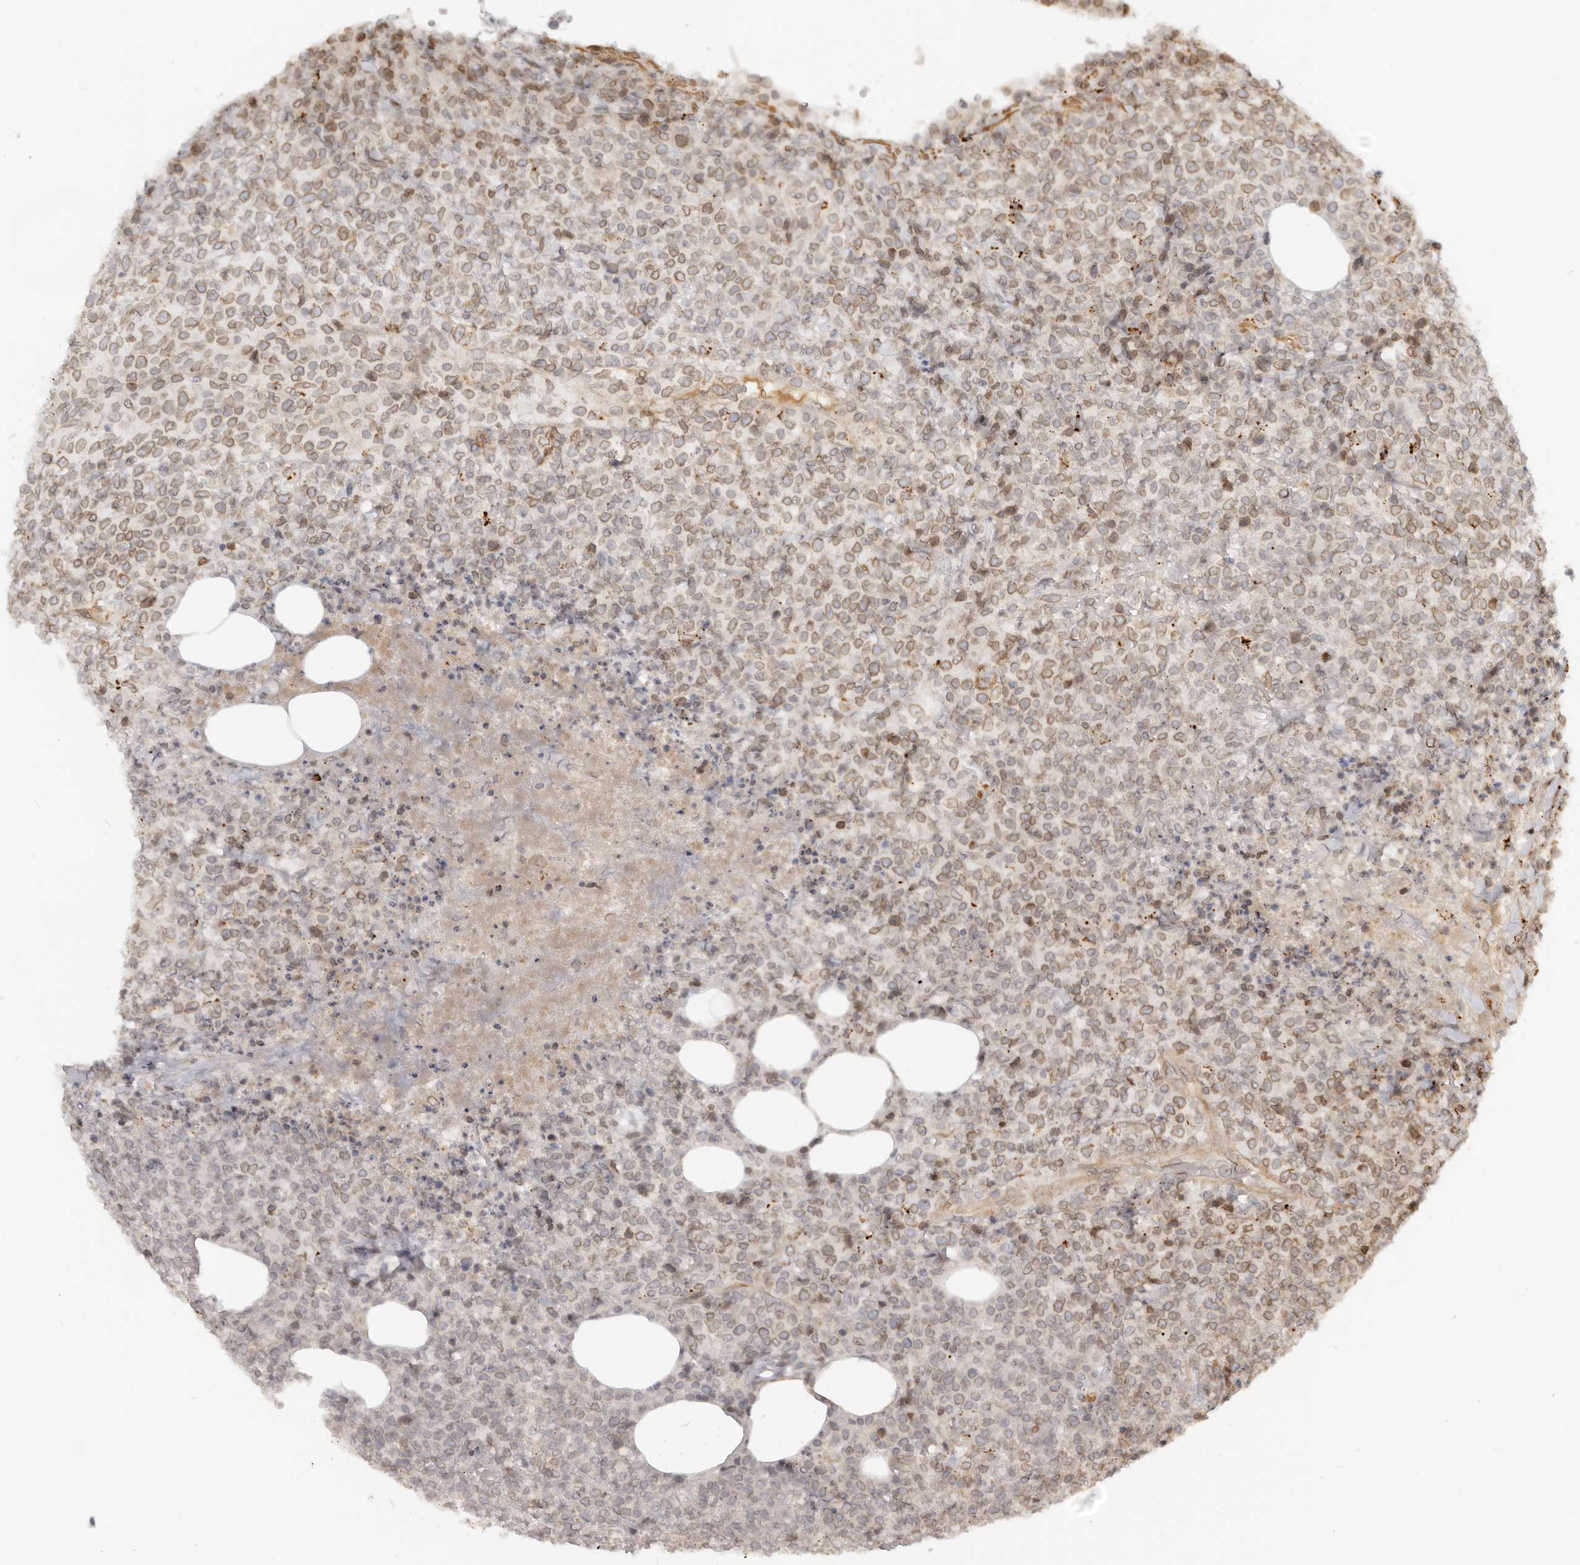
{"staining": {"intensity": "moderate", "quantity": ">75%", "location": "cytoplasmic/membranous,nuclear"}, "tissue": "lymphoma", "cell_type": "Tumor cells", "image_type": "cancer", "snomed": [{"axis": "morphology", "description": "Malignant lymphoma, non-Hodgkin's type, High grade"}, {"axis": "topography", "description": "Lymph node"}], "caption": "The photomicrograph reveals a brown stain indicating the presence of a protein in the cytoplasmic/membranous and nuclear of tumor cells in malignant lymphoma, non-Hodgkin's type (high-grade).", "gene": "NUP153", "patient": {"sex": "male", "age": 13}}